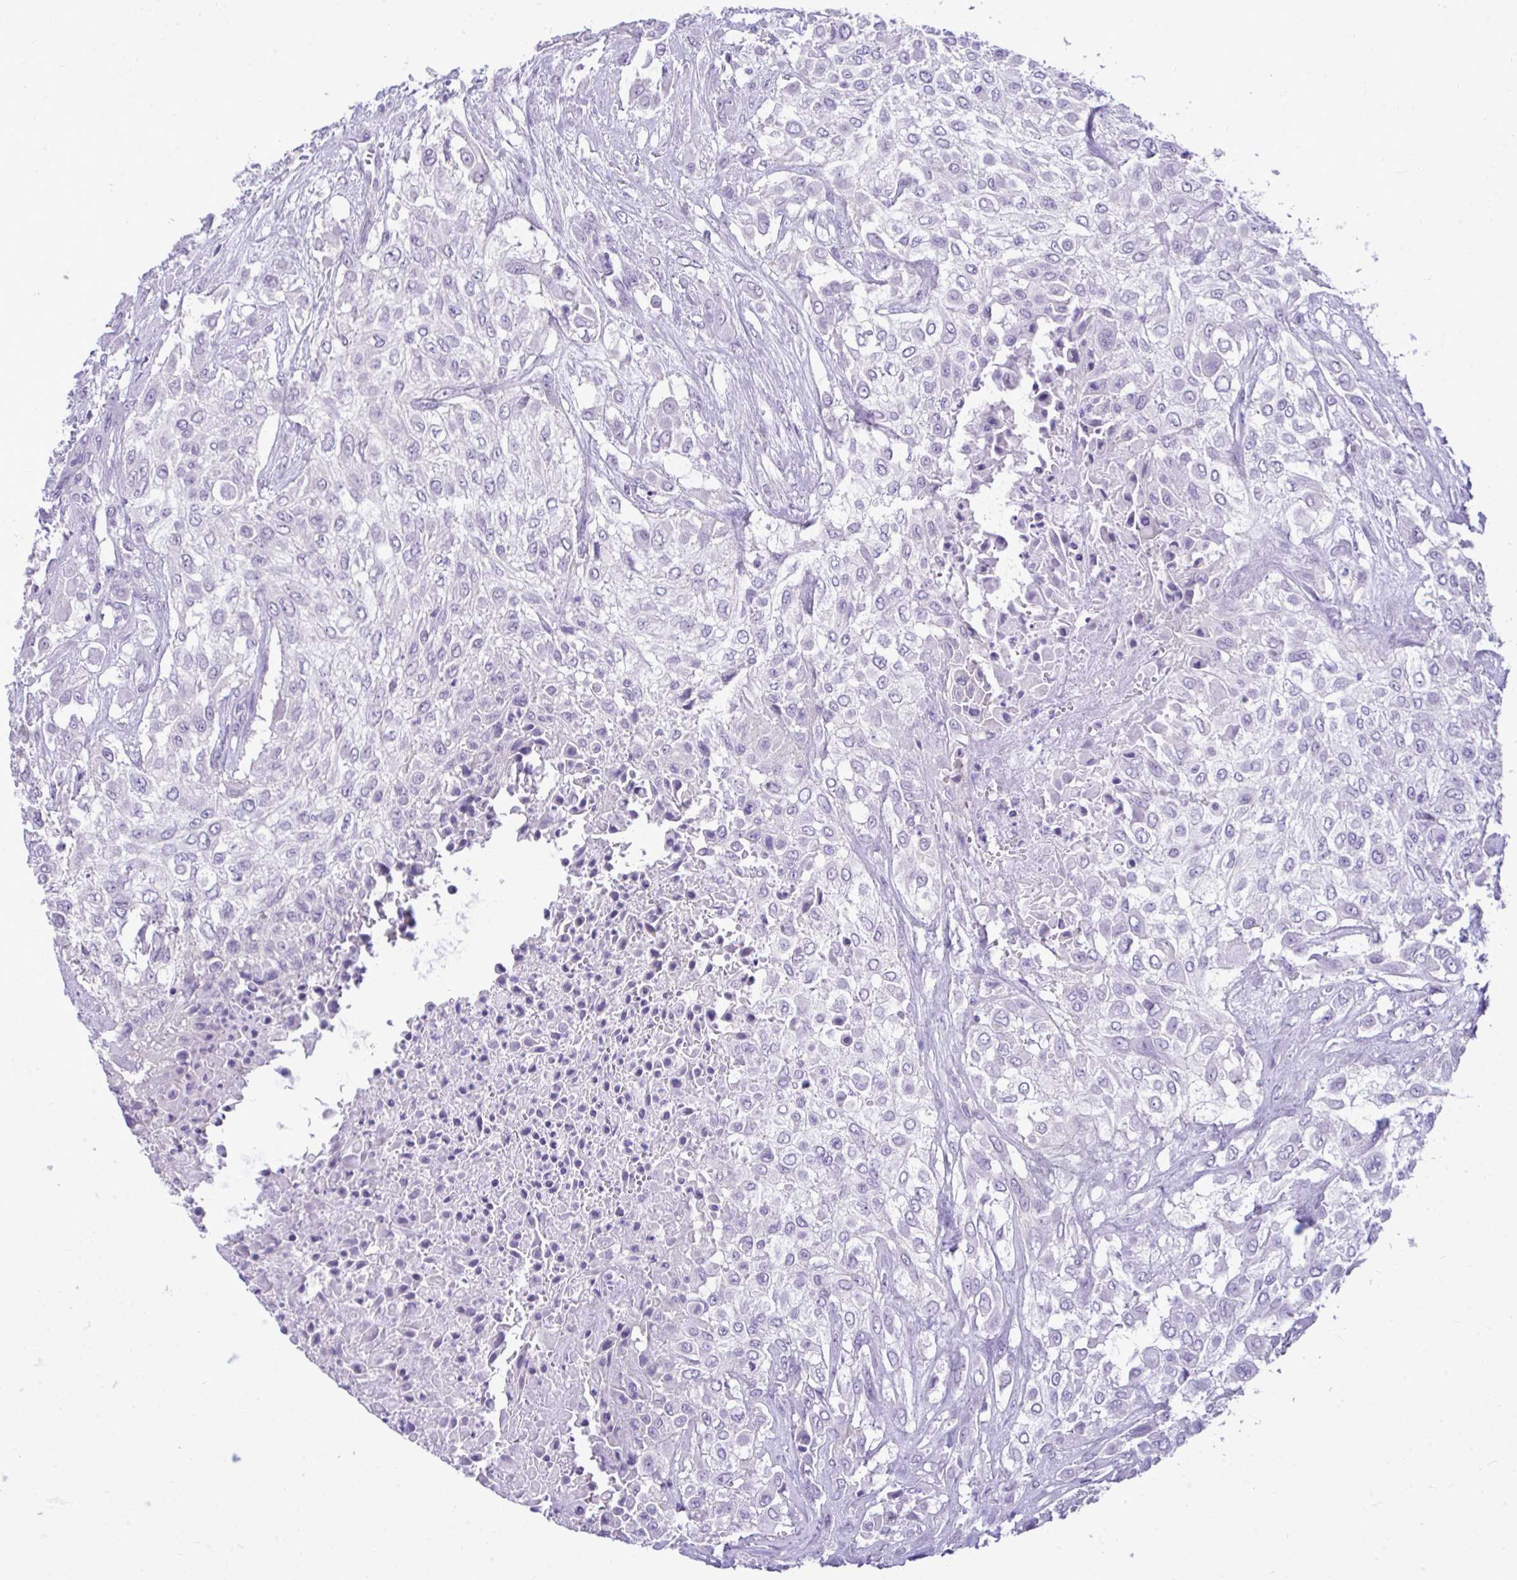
{"staining": {"intensity": "negative", "quantity": "none", "location": "none"}, "tissue": "urothelial cancer", "cell_type": "Tumor cells", "image_type": "cancer", "snomed": [{"axis": "morphology", "description": "Urothelial carcinoma, High grade"}, {"axis": "topography", "description": "Urinary bladder"}], "caption": "The histopathology image shows no staining of tumor cells in urothelial carcinoma (high-grade).", "gene": "PRM2", "patient": {"sex": "male", "age": 57}}